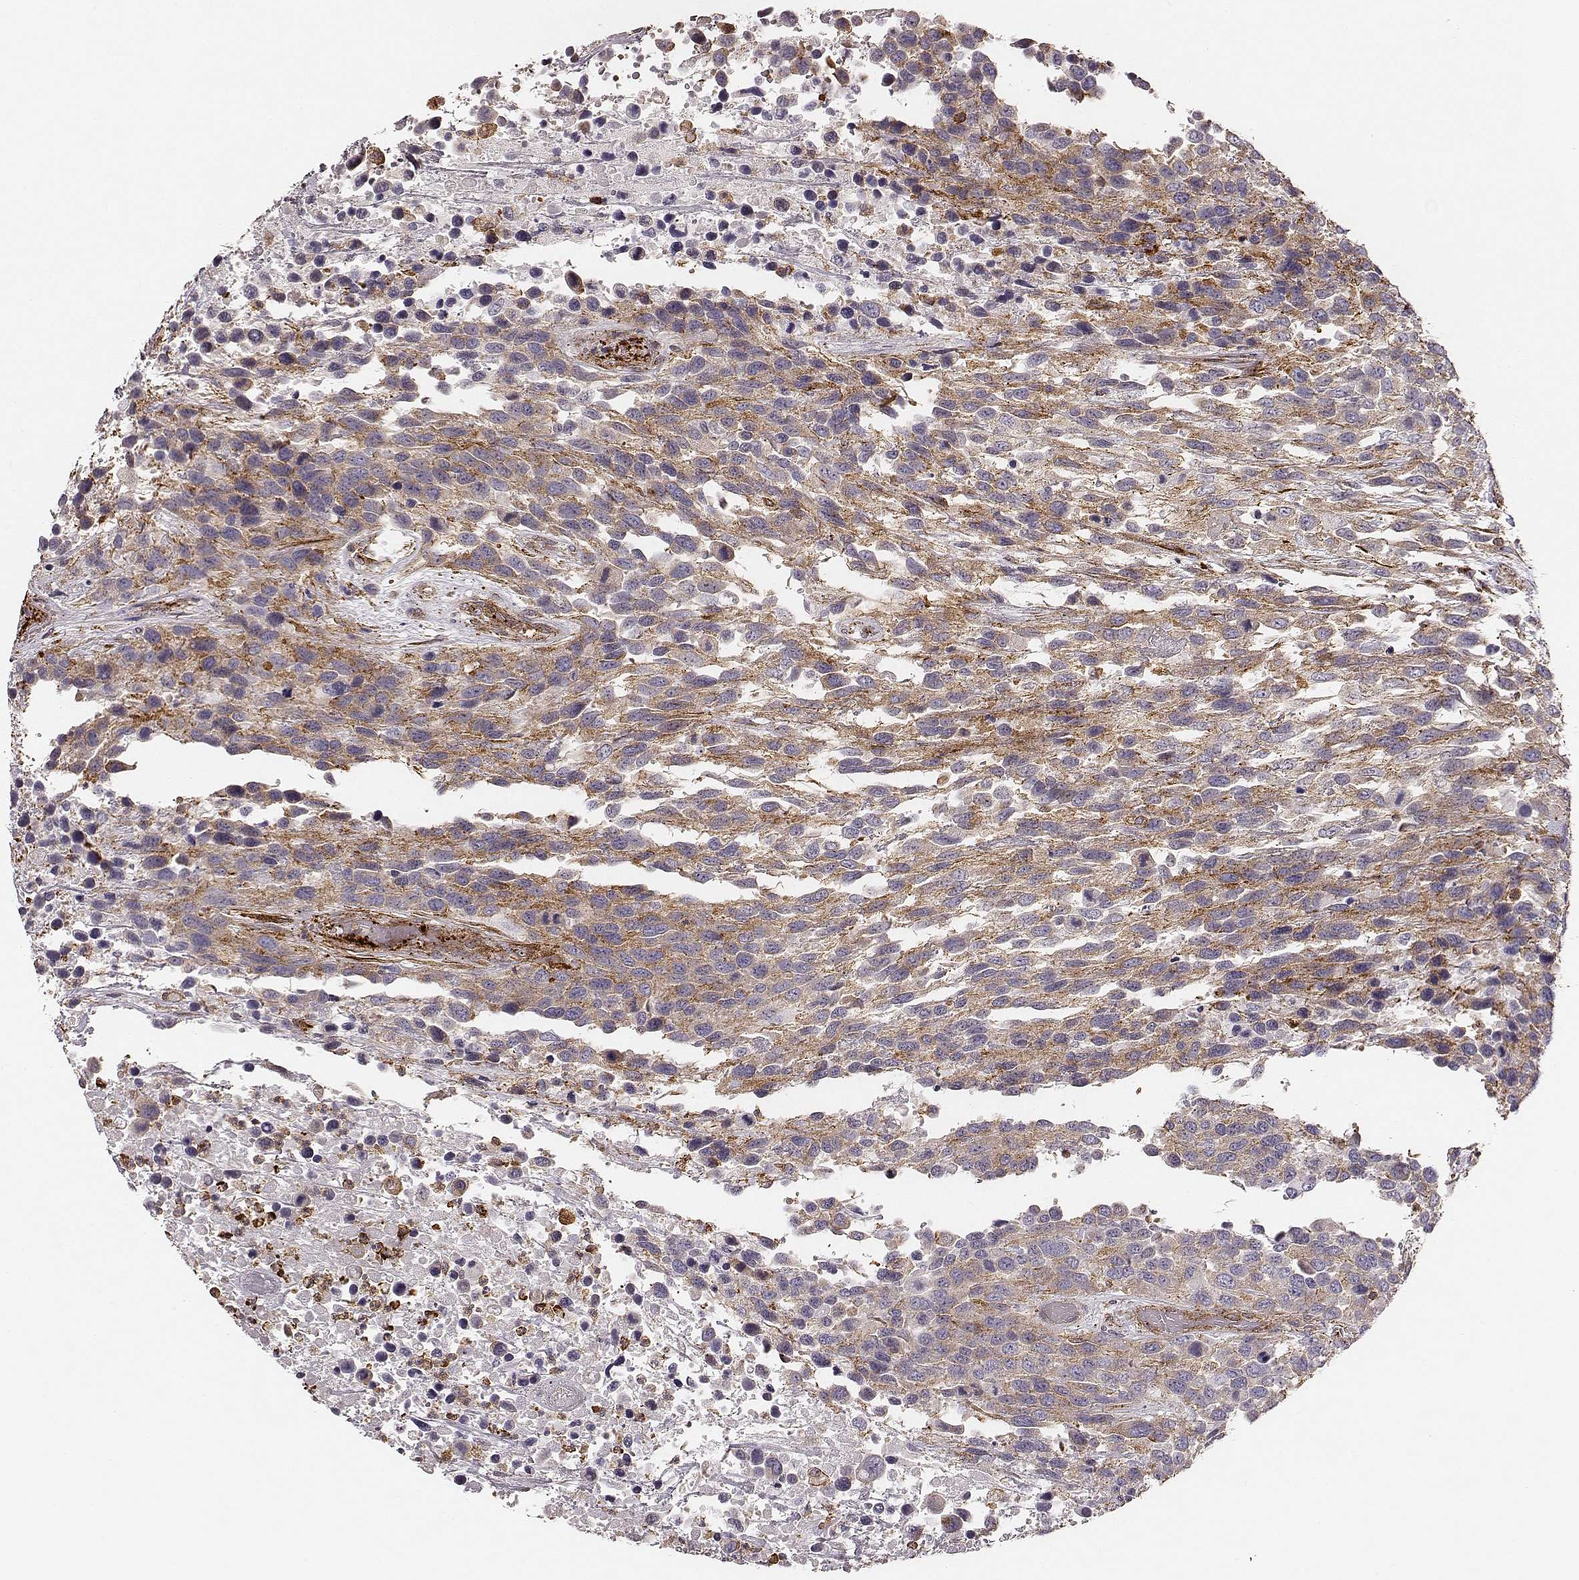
{"staining": {"intensity": "moderate", "quantity": "25%-75%", "location": "cytoplasmic/membranous"}, "tissue": "urothelial cancer", "cell_type": "Tumor cells", "image_type": "cancer", "snomed": [{"axis": "morphology", "description": "Urothelial carcinoma, High grade"}, {"axis": "topography", "description": "Urinary bladder"}], "caption": "An image showing moderate cytoplasmic/membranous positivity in approximately 25%-75% of tumor cells in urothelial cancer, as visualized by brown immunohistochemical staining.", "gene": "ZYX", "patient": {"sex": "female", "age": 70}}